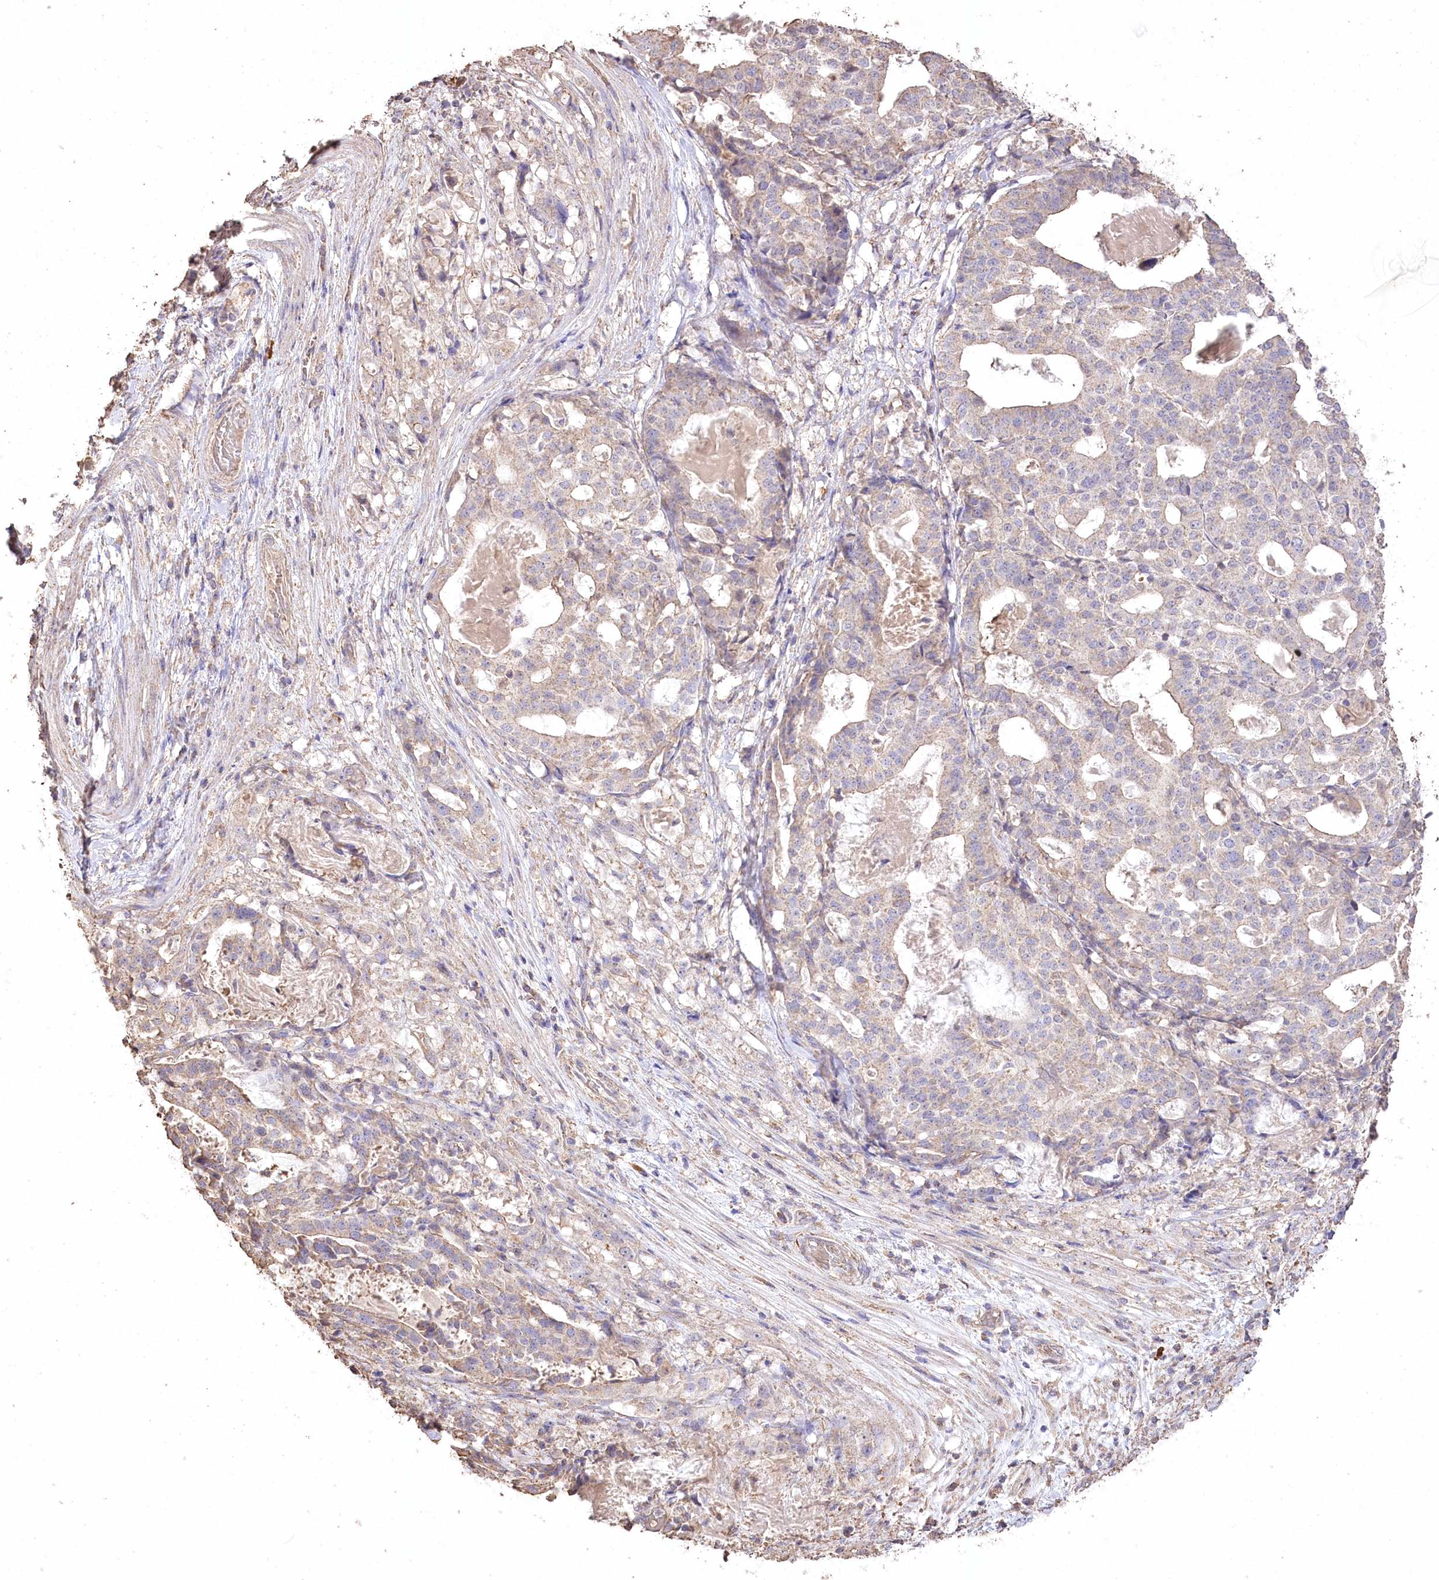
{"staining": {"intensity": "weak", "quantity": "<25%", "location": "cytoplasmic/membranous"}, "tissue": "stomach cancer", "cell_type": "Tumor cells", "image_type": "cancer", "snomed": [{"axis": "morphology", "description": "Adenocarcinoma, NOS"}, {"axis": "topography", "description": "Stomach"}], "caption": "A high-resolution image shows immunohistochemistry staining of stomach adenocarcinoma, which displays no significant expression in tumor cells. (Brightfield microscopy of DAB immunohistochemistry at high magnification).", "gene": "IREB2", "patient": {"sex": "male", "age": 48}}